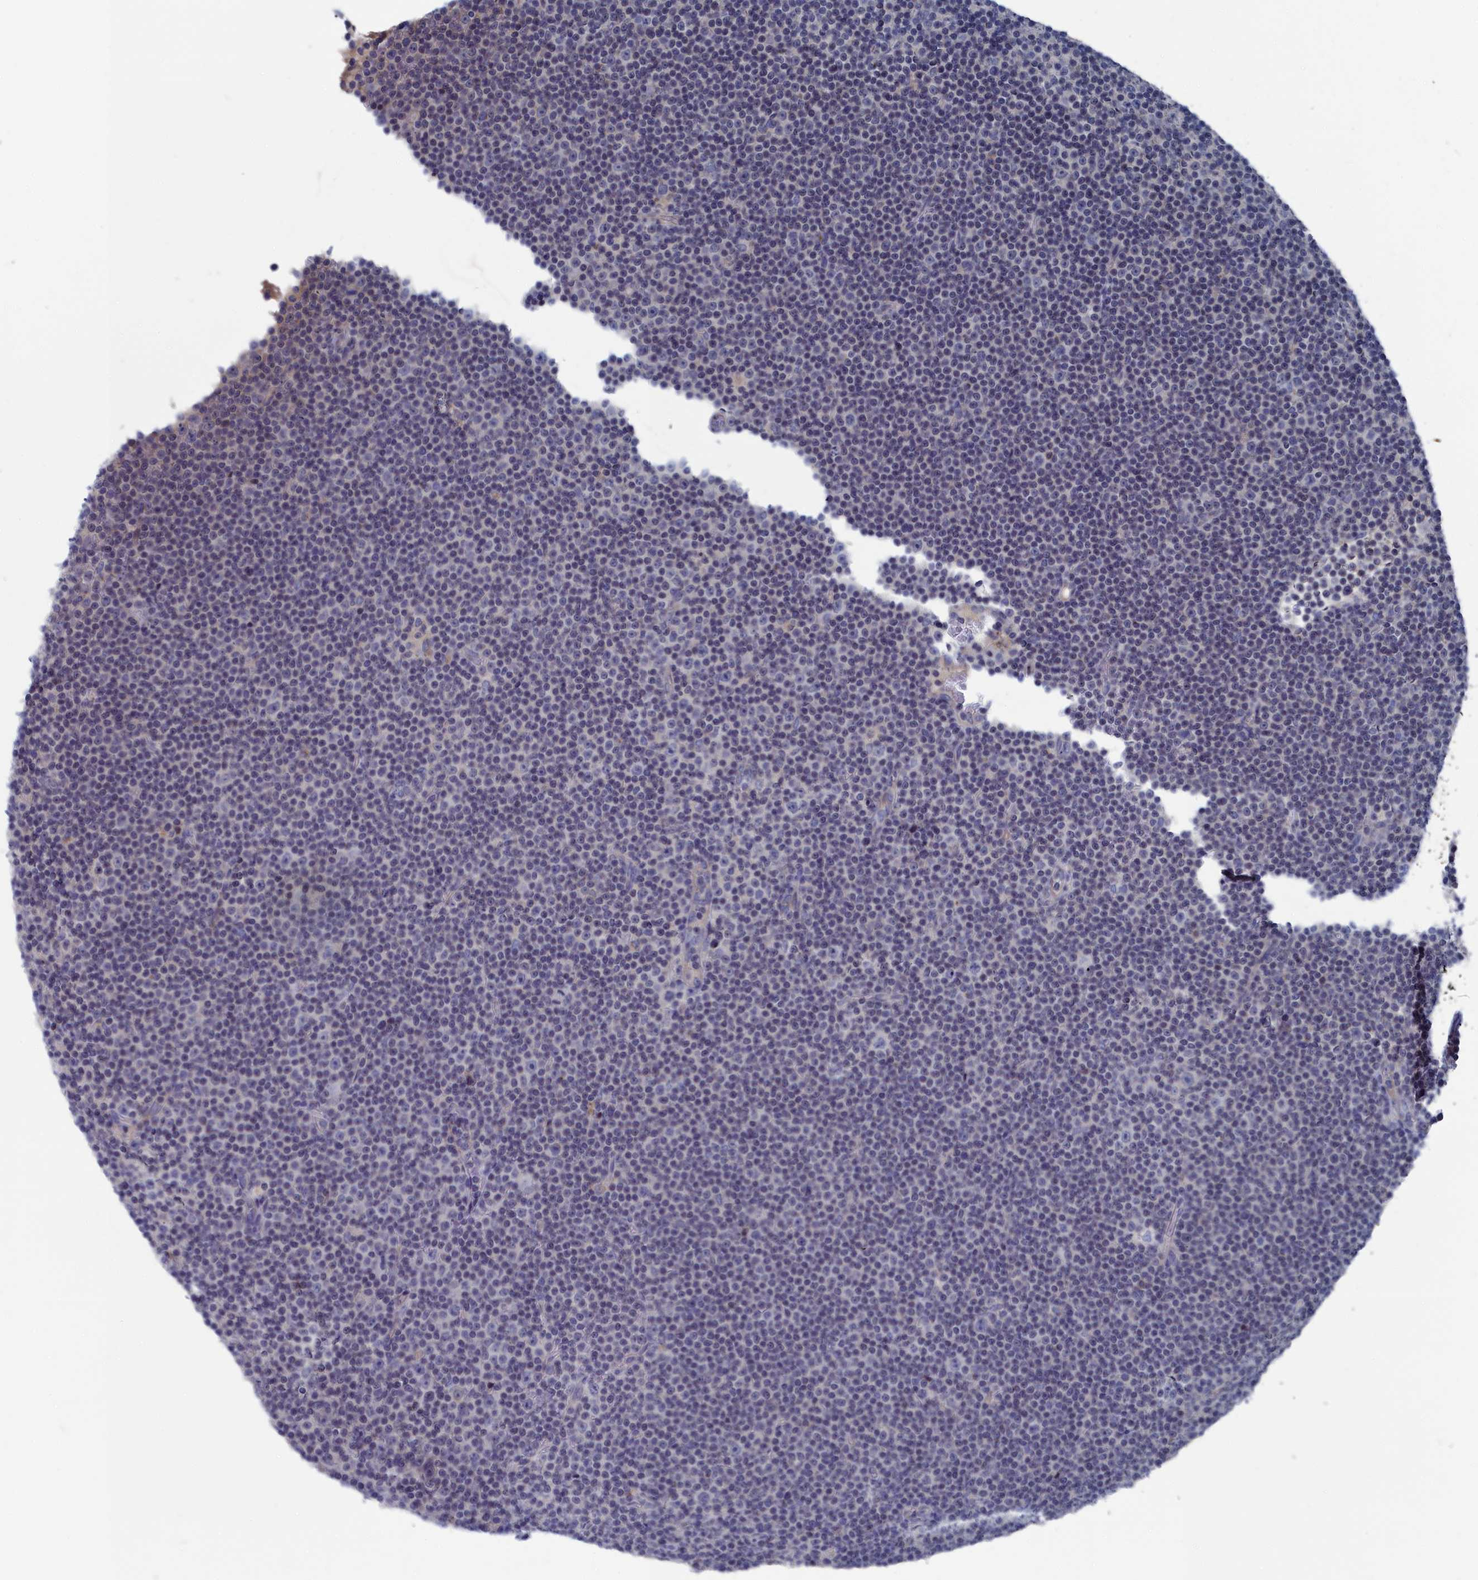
{"staining": {"intensity": "negative", "quantity": "none", "location": "none"}, "tissue": "lymphoma", "cell_type": "Tumor cells", "image_type": "cancer", "snomed": [{"axis": "morphology", "description": "Malignant lymphoma, non-Hodgkin's type, Low grade"}, {"axis": "topography", "description": "Lymph node"}], "caption": "Immunohistochemistry micrograph of low-grade malignant lymphoma, non-Hodgkin's type stained for a protein (brown), which reveals no positivity in tumor cells.", "gene": "CEND1", "patient": {"sex": "female", "age": 67}}